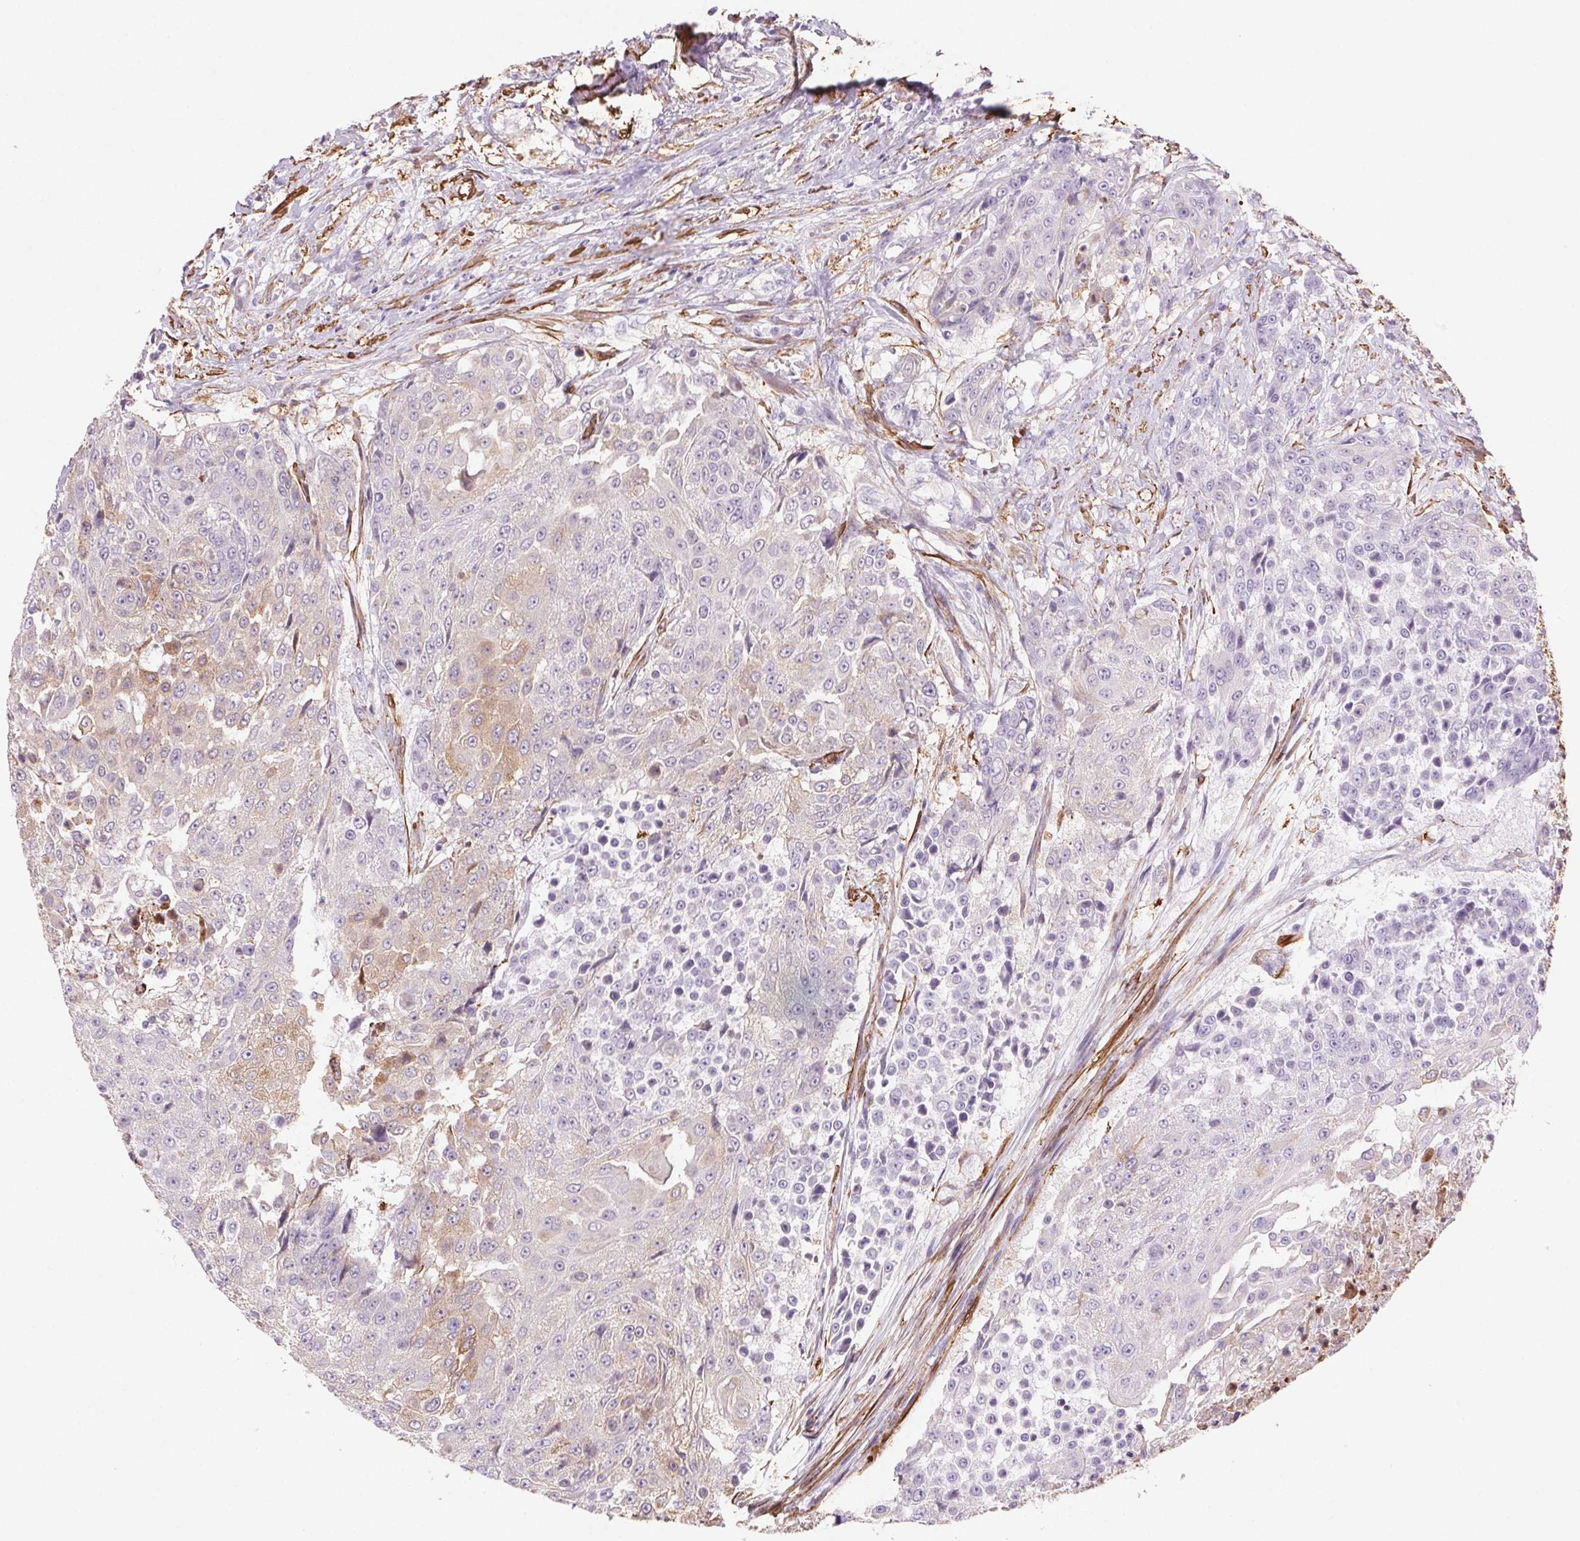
{"staining": {"intensity": "weak", "quantity": "<25%", "location": "cytoplasmic/membranous"}, "tissue": "urothelial cancer", "cell_type": "Tumor cells", "image_type": "cancer", "snomed": [{"axis": "morphology", "description": "Urothelial carcinoma, High grade"}, {"axis": "topography", "description": "Urinary bladder"}], "caption": "Protein analysis of urothelial cancer shows no significant positivity in tumor cells. (DAB (3,3'-diaminobenzidine) immunohistochemistry with hematoxylin counter stain).", "gene": "GPX8", "patient": {"sex": "female", "age": 63}}